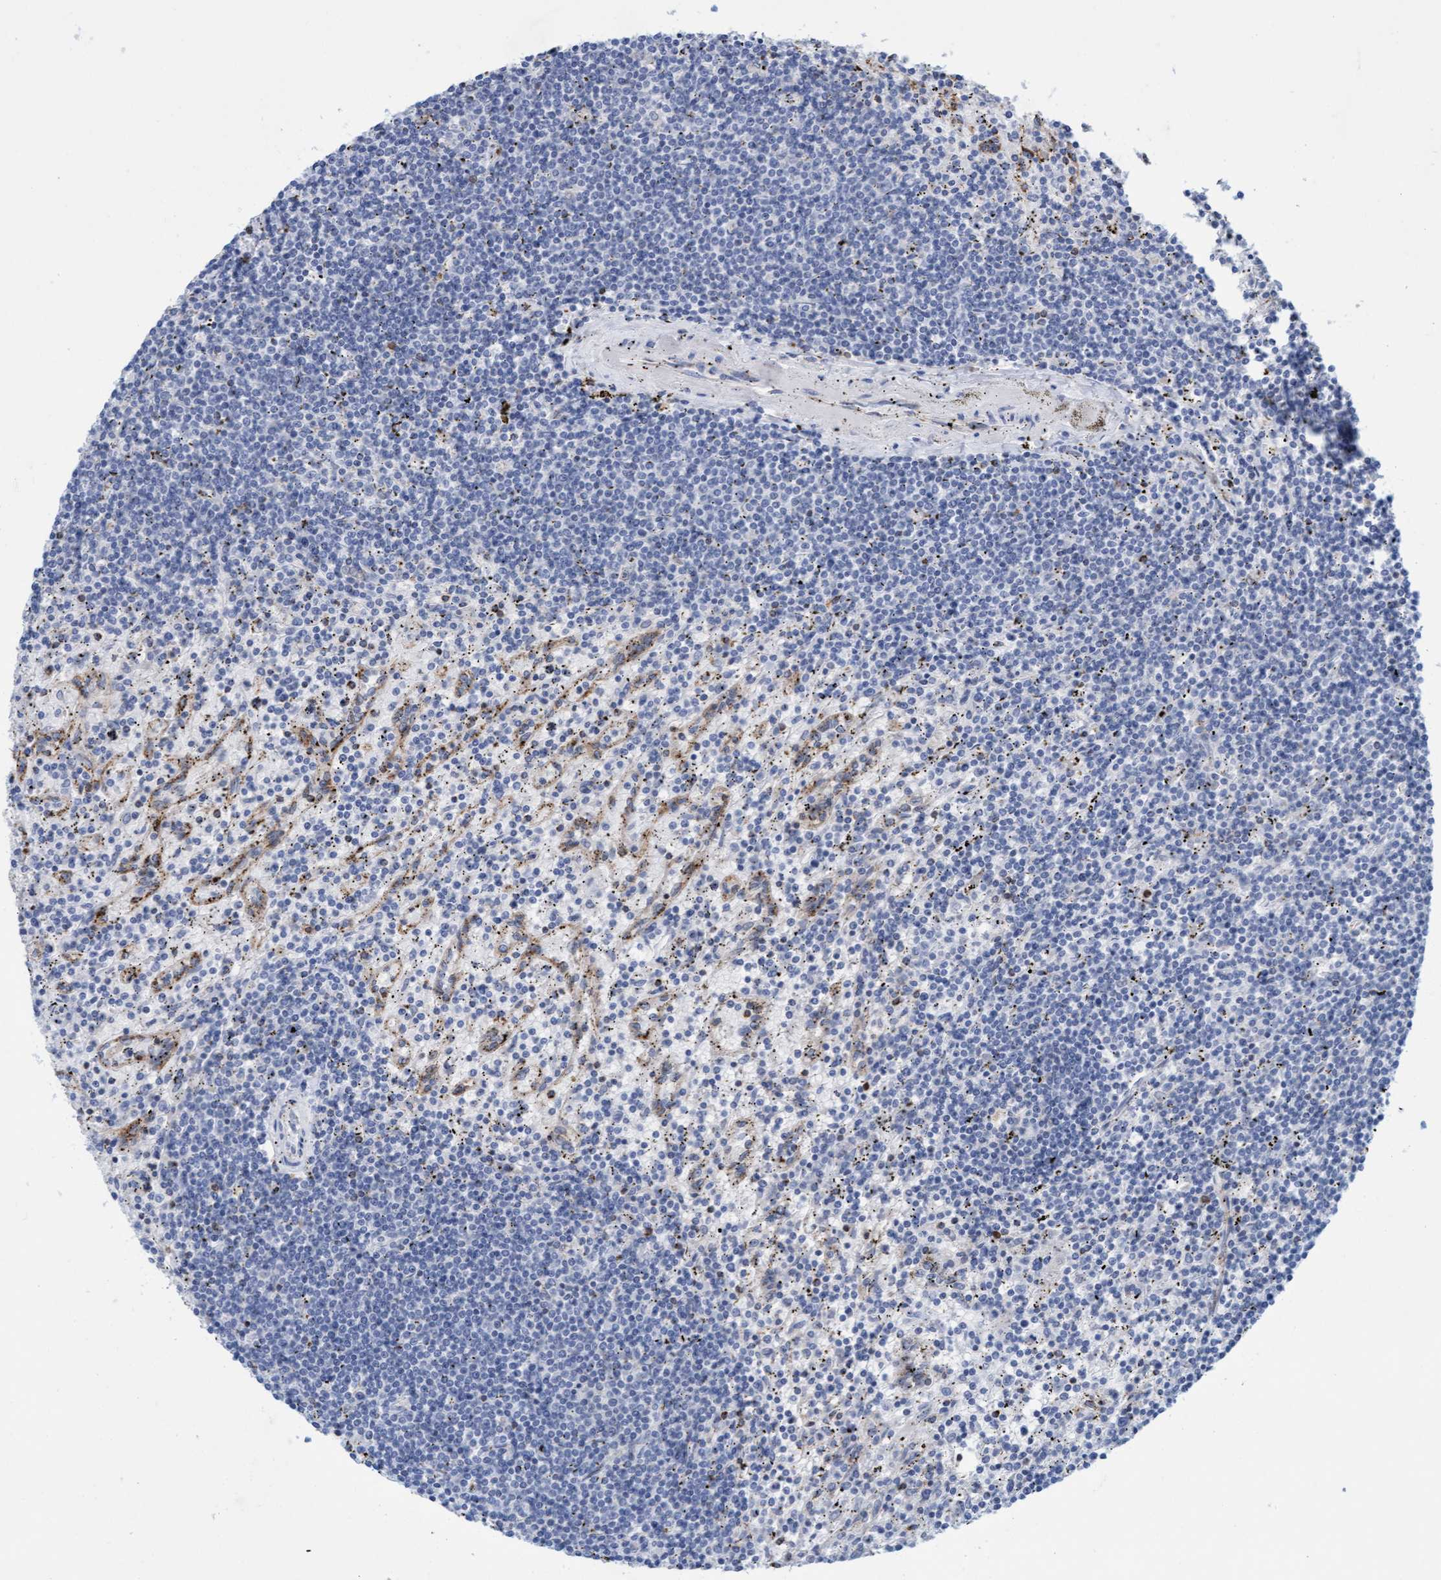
{"staining": {"intensity": "negative", "quantity": "none", "location": "none"}, "tissue": "lymphoma", "cell_type": "Tumor cells", "image_type": "cancer", "snomed": [{"axis": "morphology", "description": "Malignant lymphoma, non-Hodgkin's type, Low grade"}, {"axis": "topography", "description": "Spleen"}], "caption": "There is no significant staining in tumor cells of lymphoma.", "gene": "SGSH", "patient": {"sex": "male", "age": 76}}